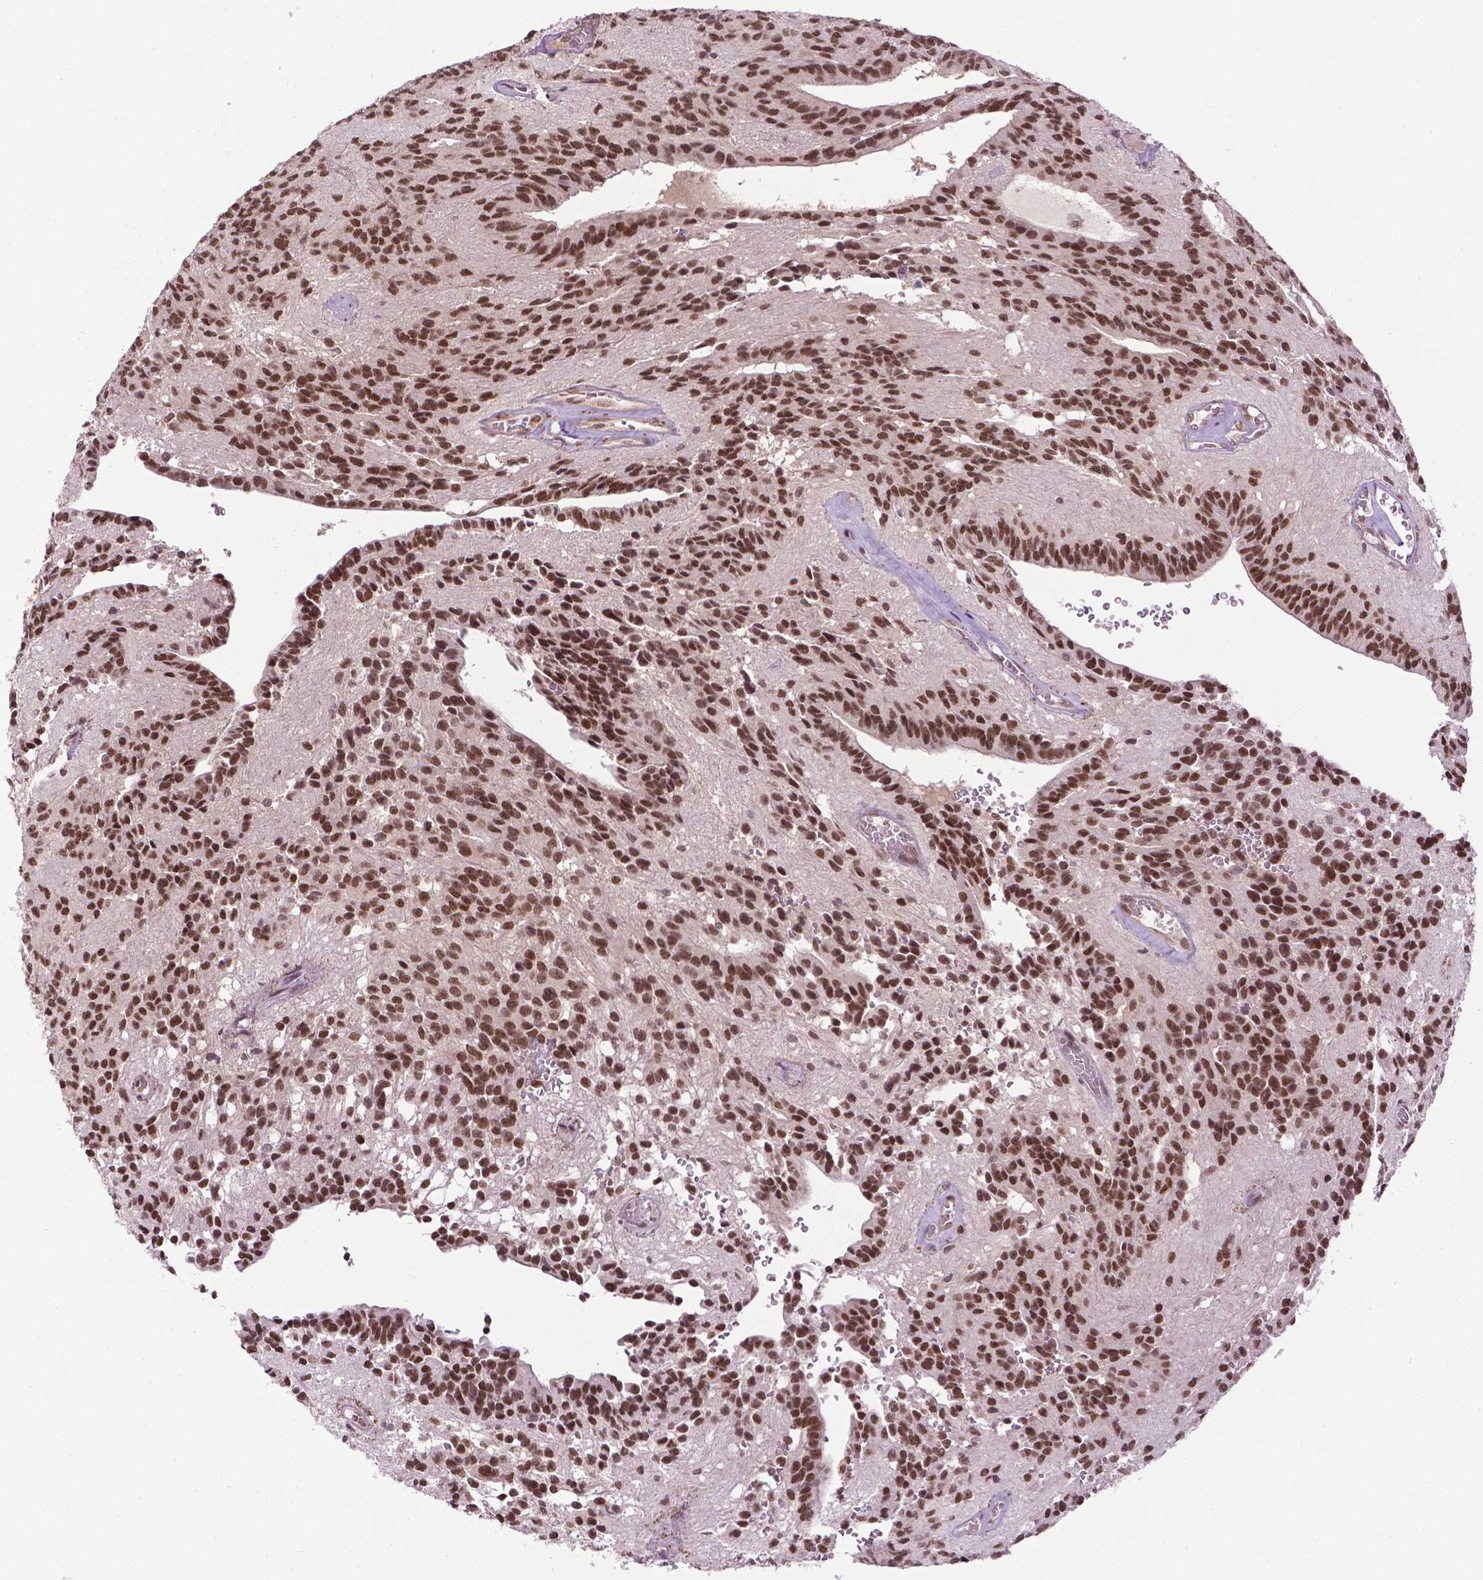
{"staining": {"intensity": "strong", "quantity": ">75%", "location": "nuclear"}, "tissue": "glioma", "cell_type": "Tumor cells", "image_type": "cancer", "snomed": [{"axis": "morphology", "description": "Glioma, malignant, Low grade"}, {"axis": "topography", "description": "Brain"}], "caption": "An immunohistochemistry (IHC) histopathology image of neoplastic tissue is shown. Protein staining in brown shows strong nuclear positivity in glioma within tumor cells.", "gene": "UBQLN4", "patient": {"sex": "male", "age": 31}}